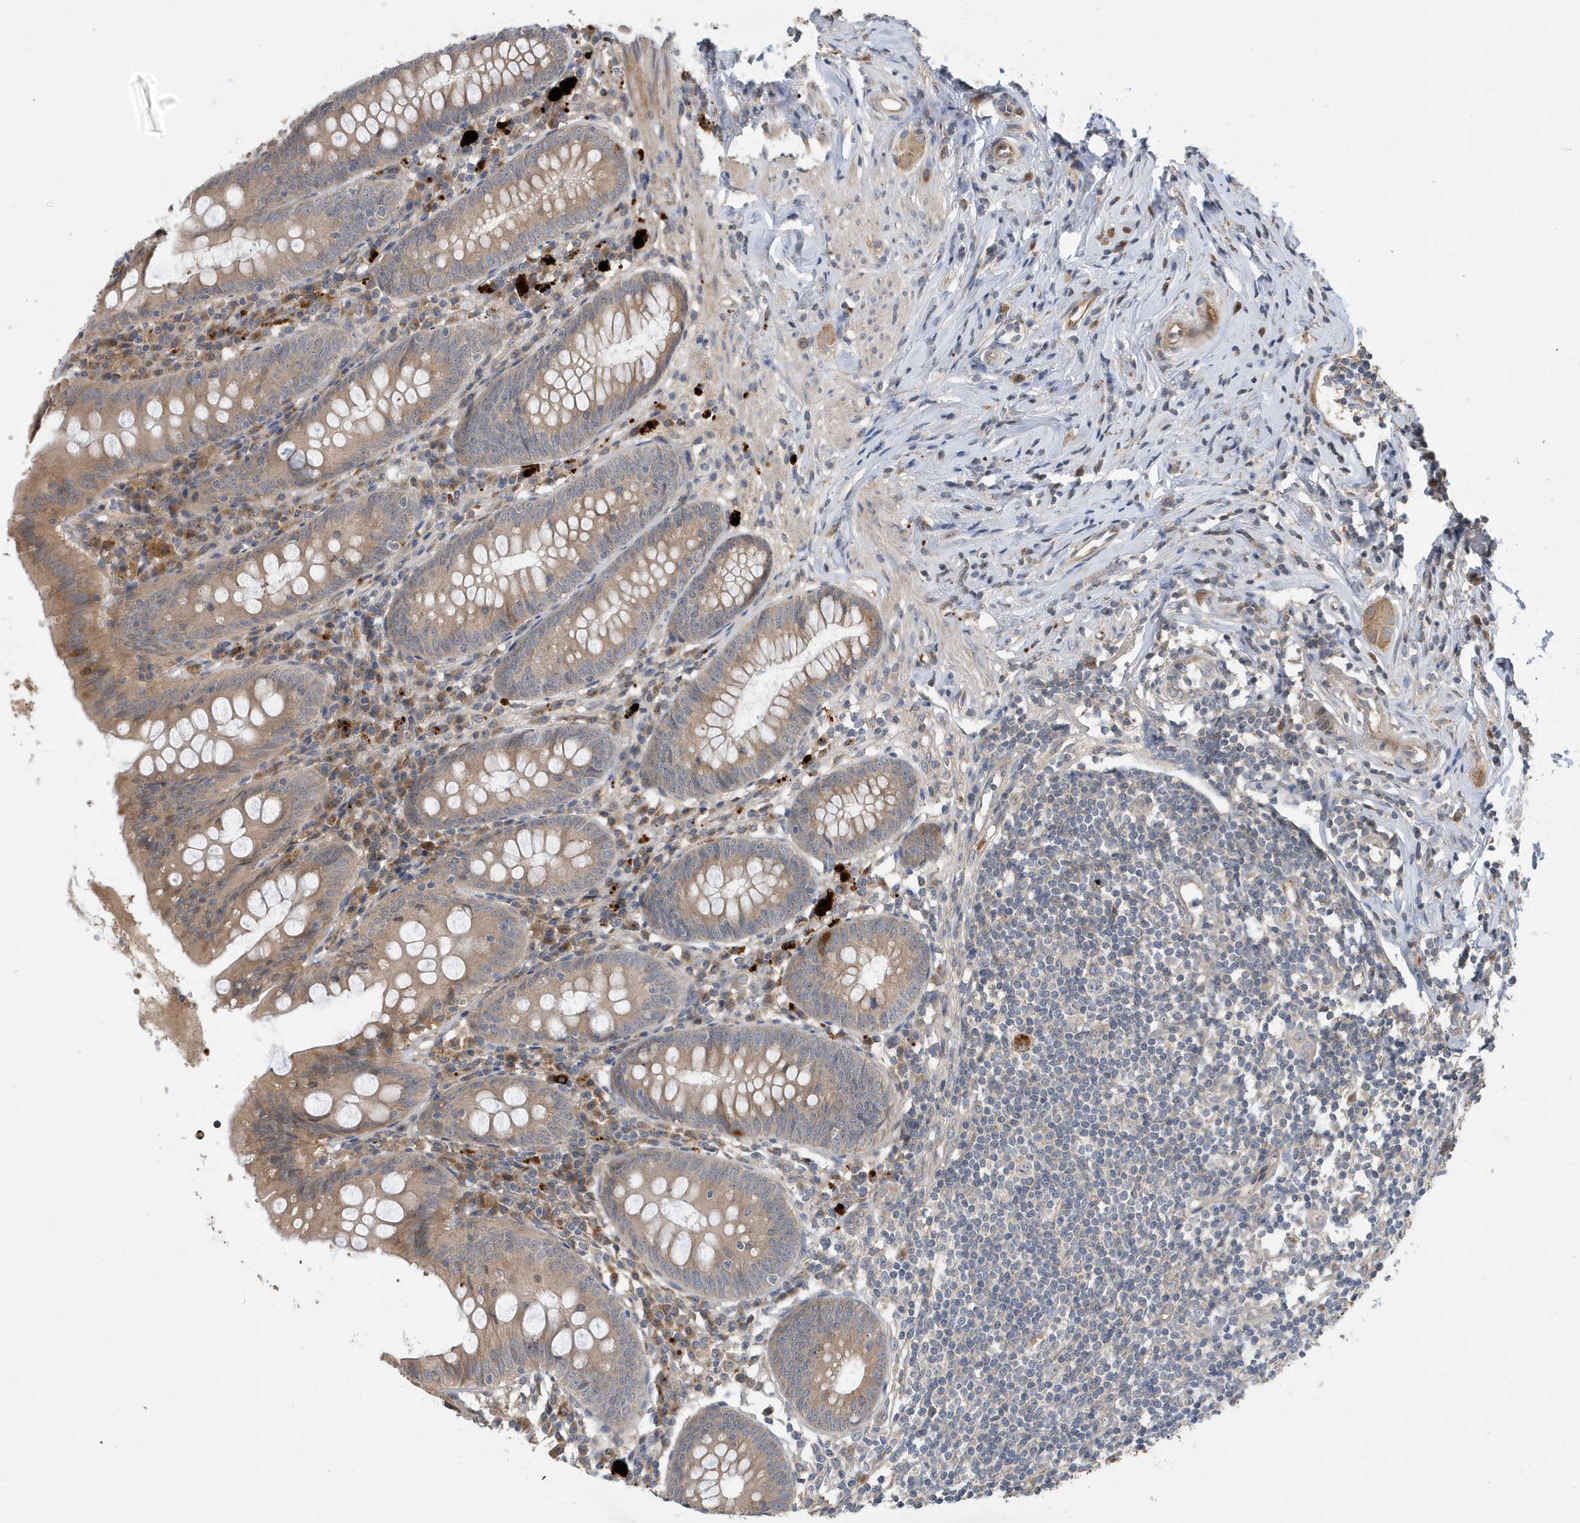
{"staining": {"intensity": "weak", "quantity": "25%-75%", "location": "cytoplasmic/membranous"}, "tissue": "appendix", "cell_type": "Glandular cells", "image_type": "normal", "snomed": [{"axis": "morphology", "description": "Normal tissue, NOS"}, {"axis": "topography", "description": "Appendix"}], "caption": "A photomicrograph of appendix stained for a protein exhibits weak cytoplasmic/membranous brown staining in glandular cells. Immunohistochemistry stains the protein of interest in brown and the nuclei are stained blue.", "gene": "LAPTM4A", "patient": {"sex": "female", "age": 54}}